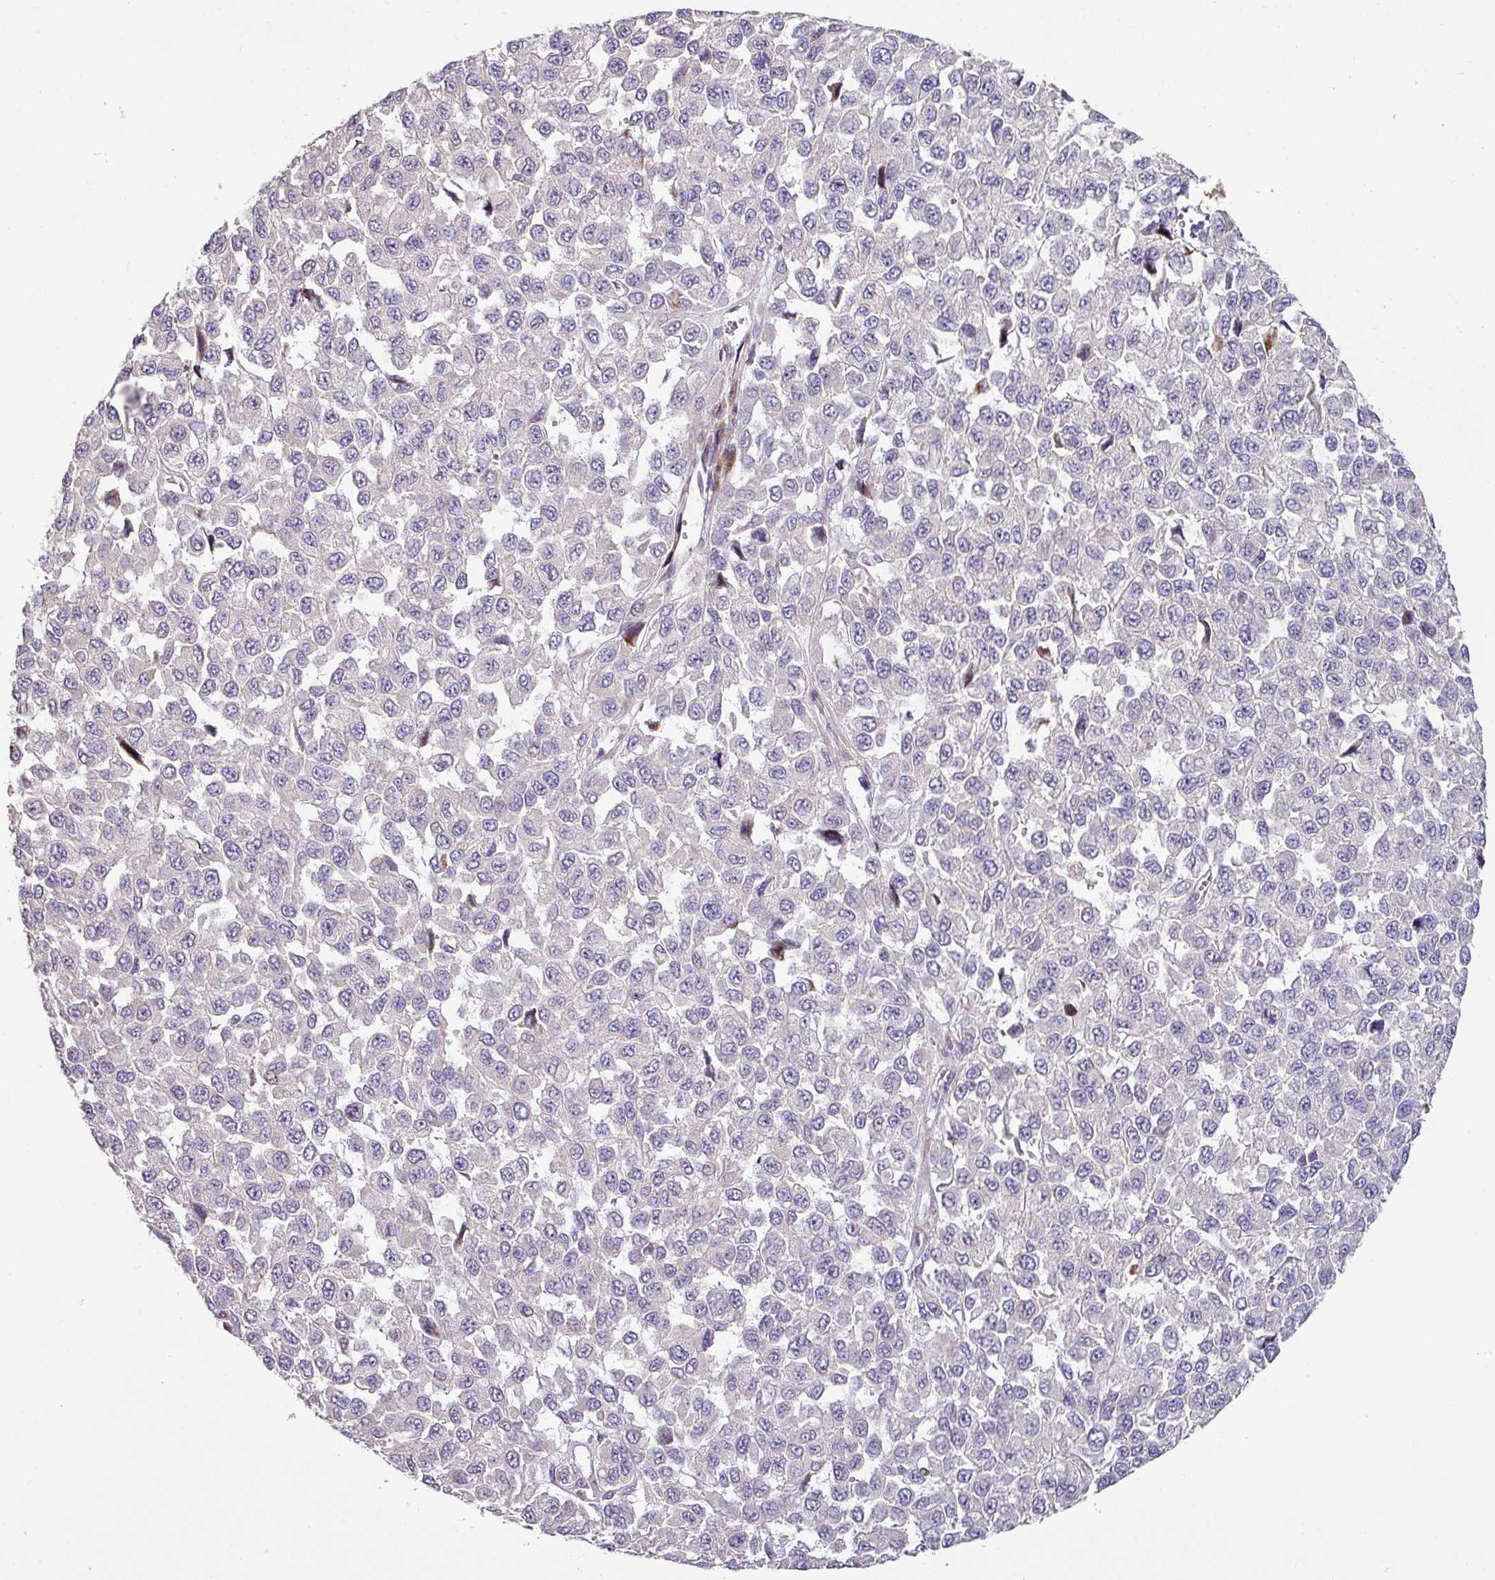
{"staining": {"intensity": "negative", "quantity": "none", "location": "none"}, "tissue": "melanoma", "cell_type": "Tumor cells", "image_type": "cancer", "snomed": [{"axis": "morphology", "description": "Malignant melanoma, NOS"}, {"axis": "topography", "description": "Skin"}], "caption": "This is an immunohistochemistry (IHC) image of human malignant melanoma. There is no expression in tumor cells.", "gene": "KLHL3", "patient": {"sex": "male", "age": 62}}